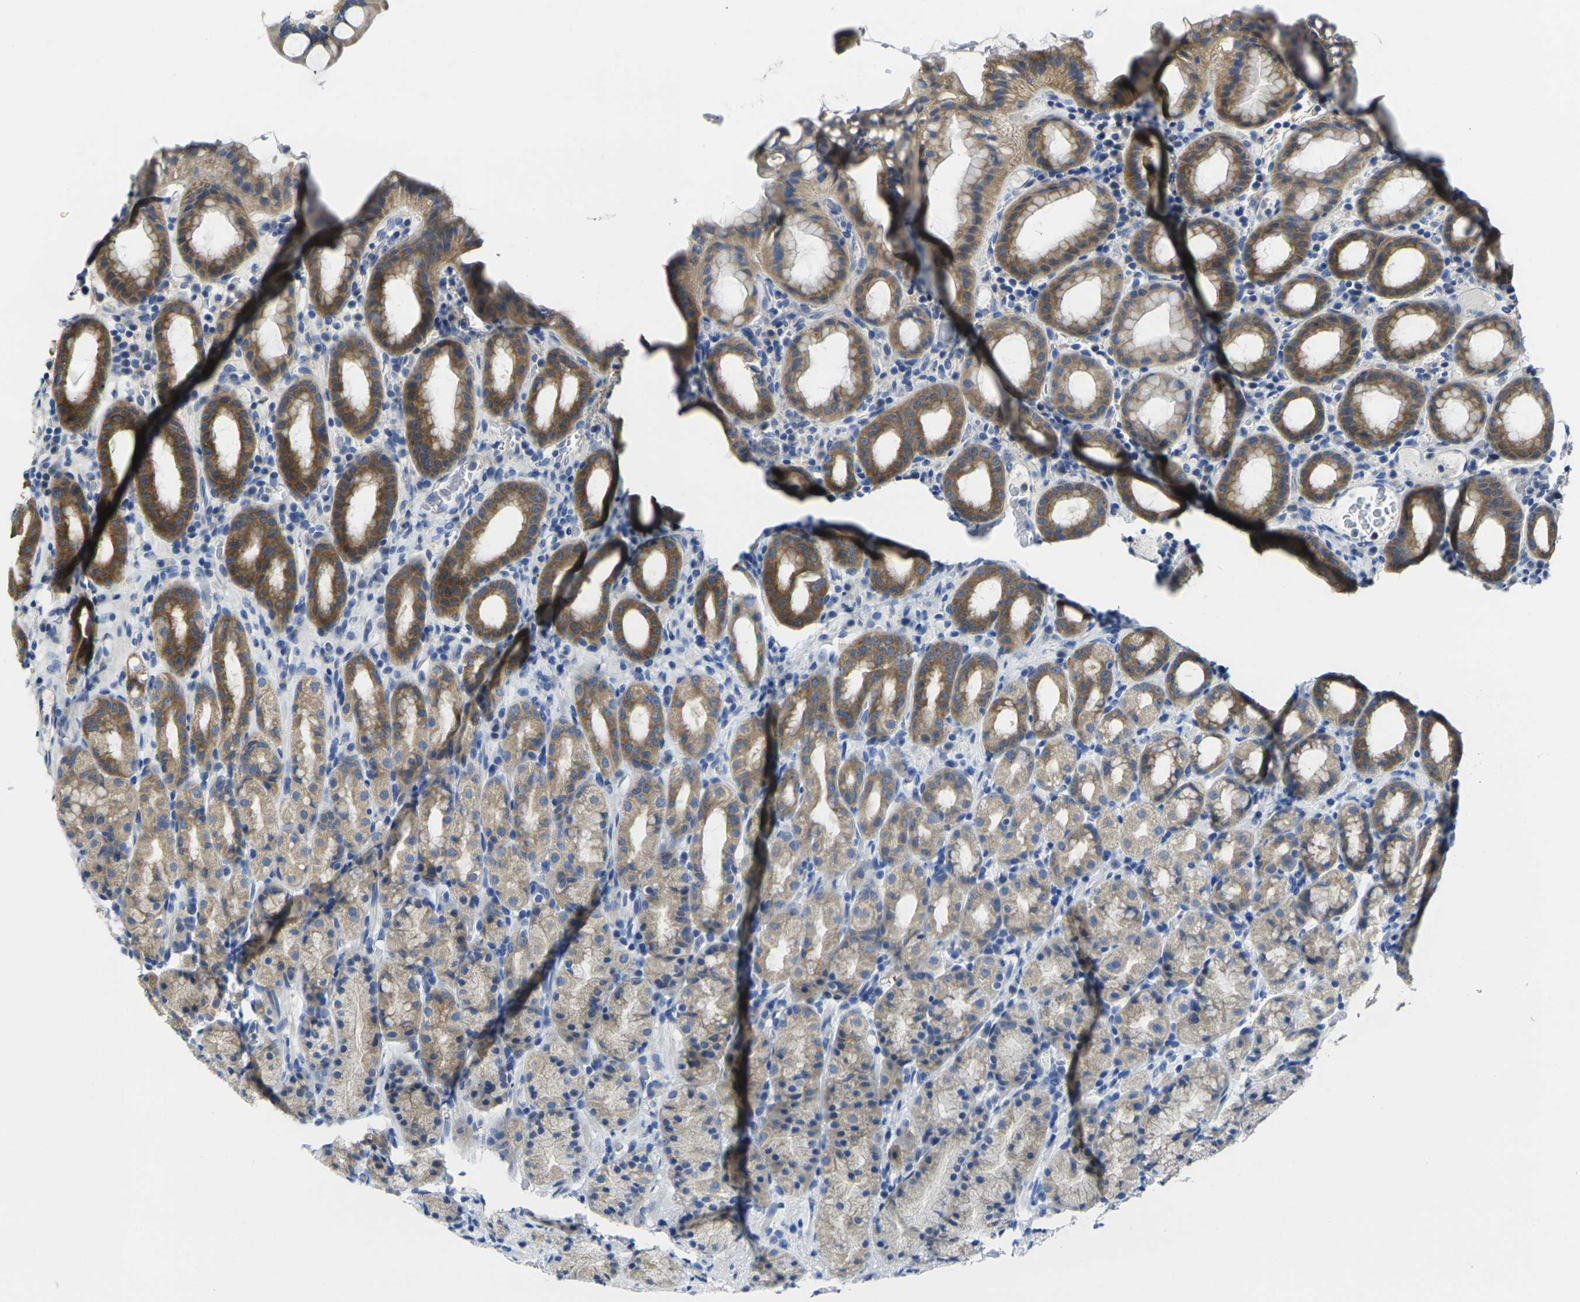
{"staining": {"intensity": "moderate", "quantity": "25%-75%", "location": "cytoplasmic/membranous"}, "tissue": "stomach", "cell_type": "Glandular cells", "image_type": "normal", "snomed": [{"axis": "morphology", "description": "Normal tissue, NOS"}, {"axis": "topography", "description": "Stomach, upper"}], "caption": "Immunohistochemistry (DAB) staining of benign human stomach reveals moderate cytoplasmic/membranous protein staining in about 25%-75% of glandular cells. (Brightfield microscopy of DAB IHC at high magnification).", "gene": "GNA12", "patient": {"sex": "male", "age": 68}}